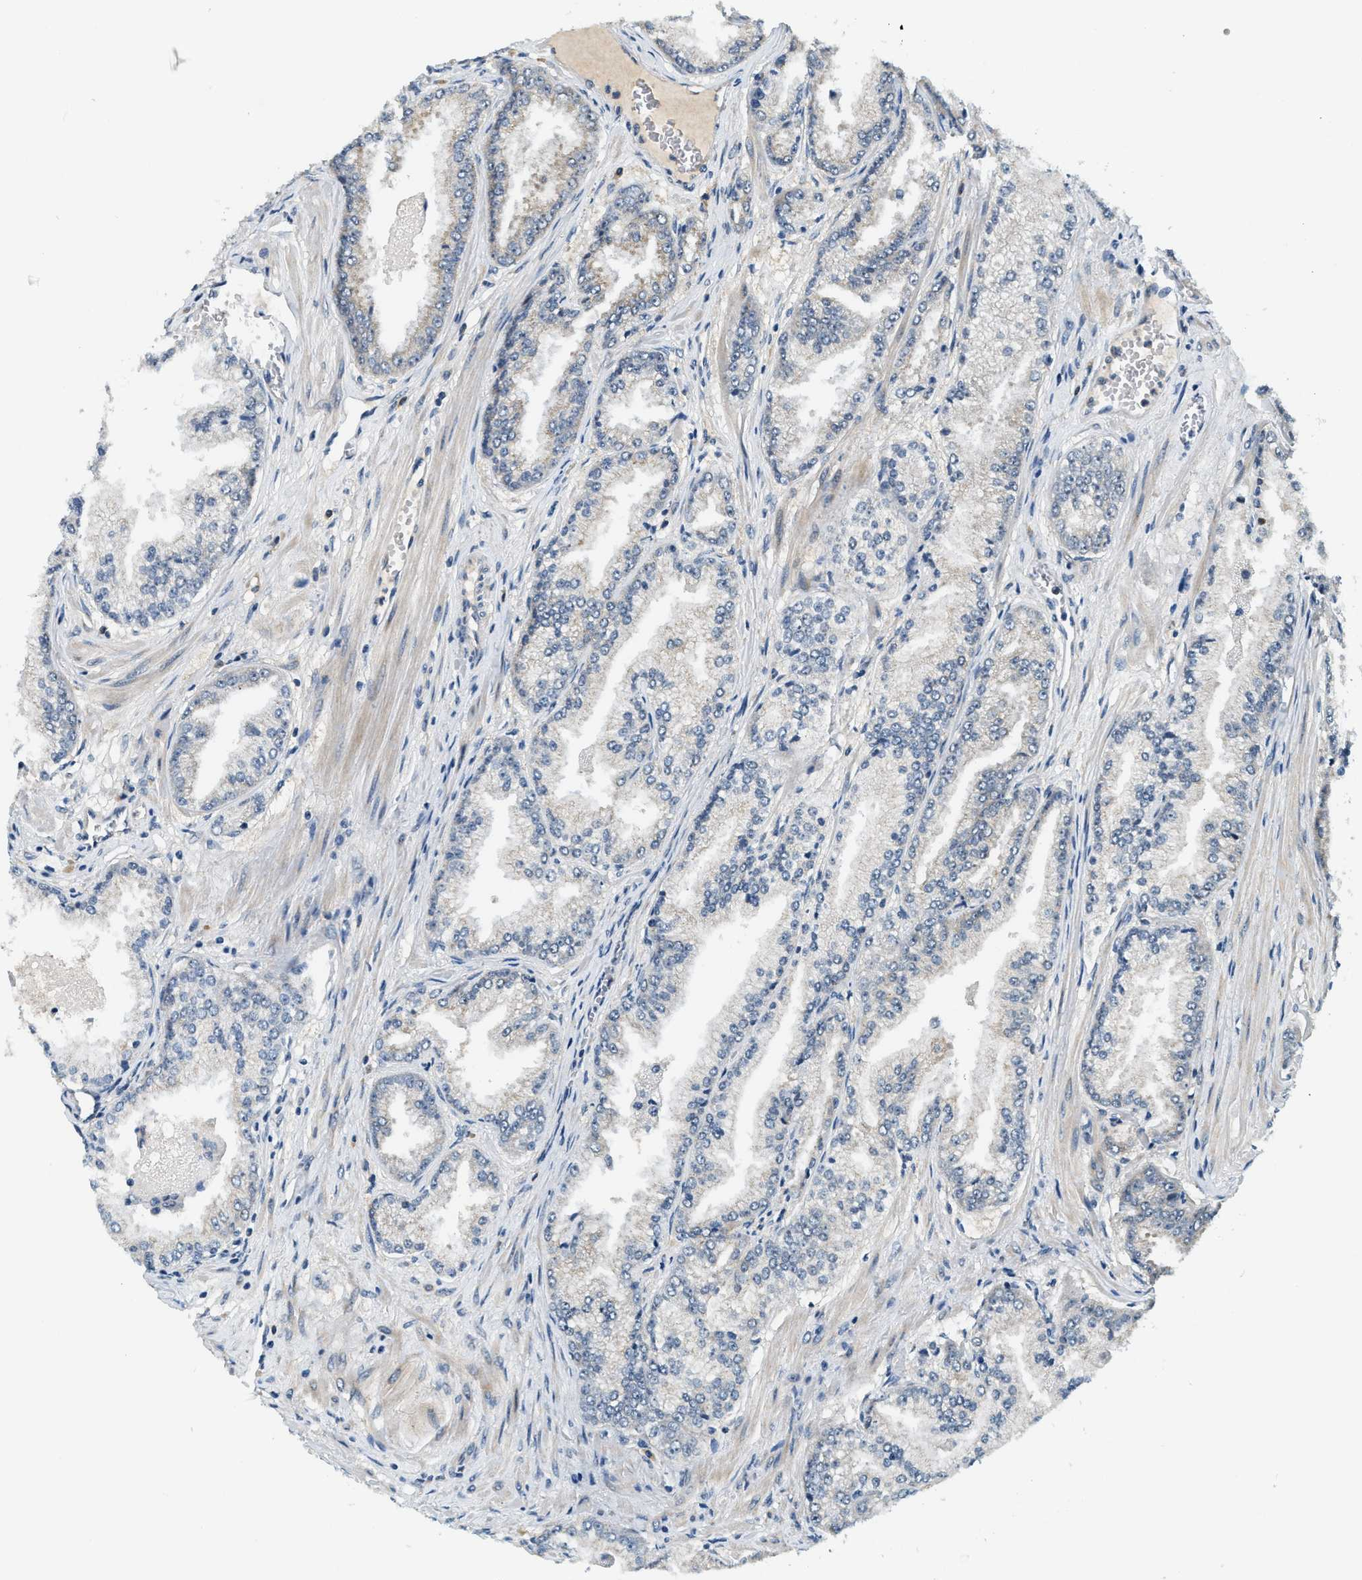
{"staining": {"intensity": "negative", "quantity": "none", "location": "none"}, "tissue": "prostate cancer", "cell_type": "Tumor cells", "image_type": "cancer", "snomed": [{"axis": "morphology", "description": "Adenocarcinoma, High grade"}, {"axis": "topography", "description": "Prostate"}], "caption": "Protein analysis of prostate cancer (adenocarcinoma (high-grade)) shows no significant expression in tumor cells. (DAB (3,3'-diaminobenzidine) IHC with hematoxylin counter stain).", "gene": "YAE1", "patient": {"sex": "male", "age": 61}}